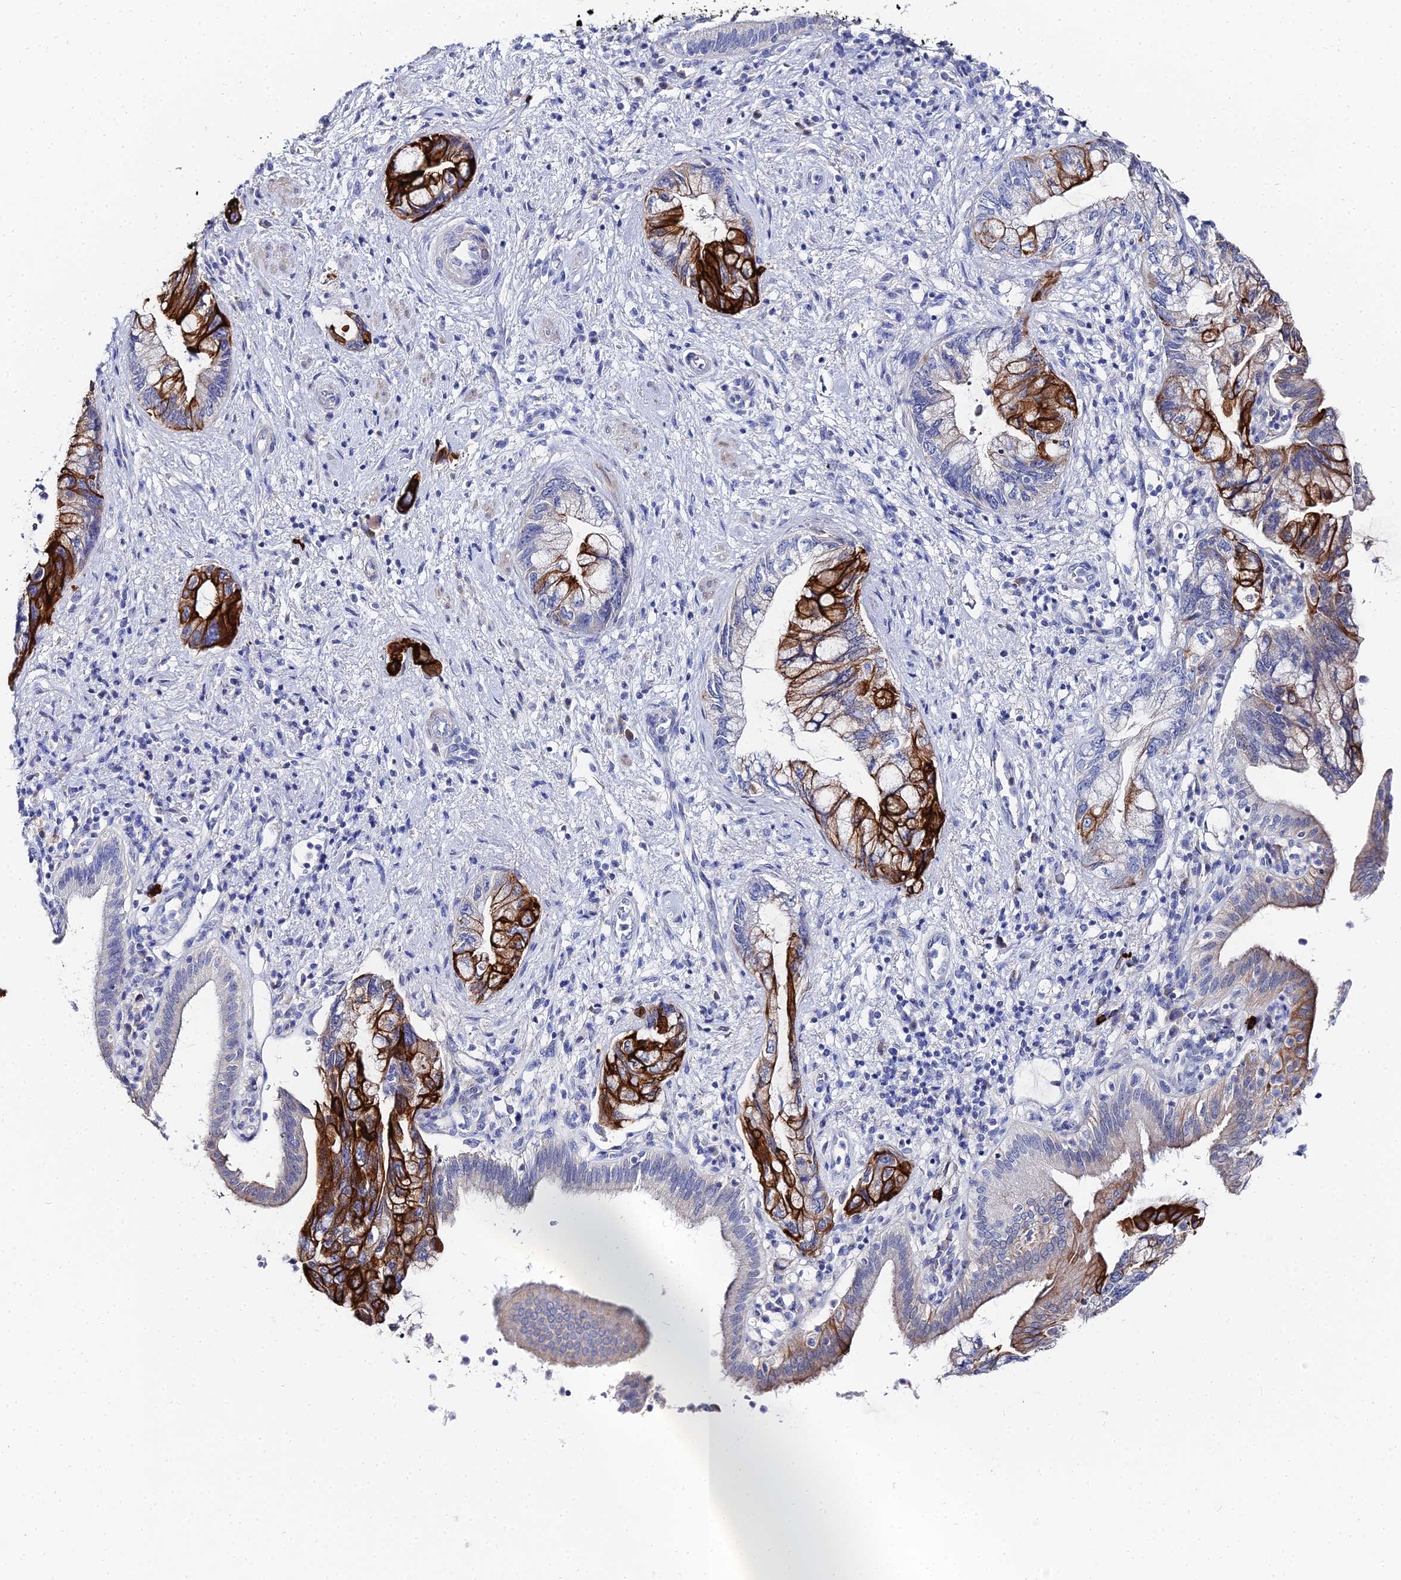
{"staining": {"intensity": "strong", "quantity": "25%-75%", "location": "cytoplasmic/membranous"}, "tissue": "pancreatic cancer", "cell_type": "Tumor cells", "image_type": "cancer", "snomed": [{"axis": "morphology", "description": "Adenocarcinoma, NOS"}, {"axis": "topography", "description": "Pancreas"}], "caption": "A high-resolution histopathology image shows immunohistochemistry (IHC) staining of pancreatic cancer, which shows strong cytoplasmic/membranous positivity in about 25%-75% of tumor cells.", "gene": "KRT17", "patient": {"sex": "female", "age": 73}}